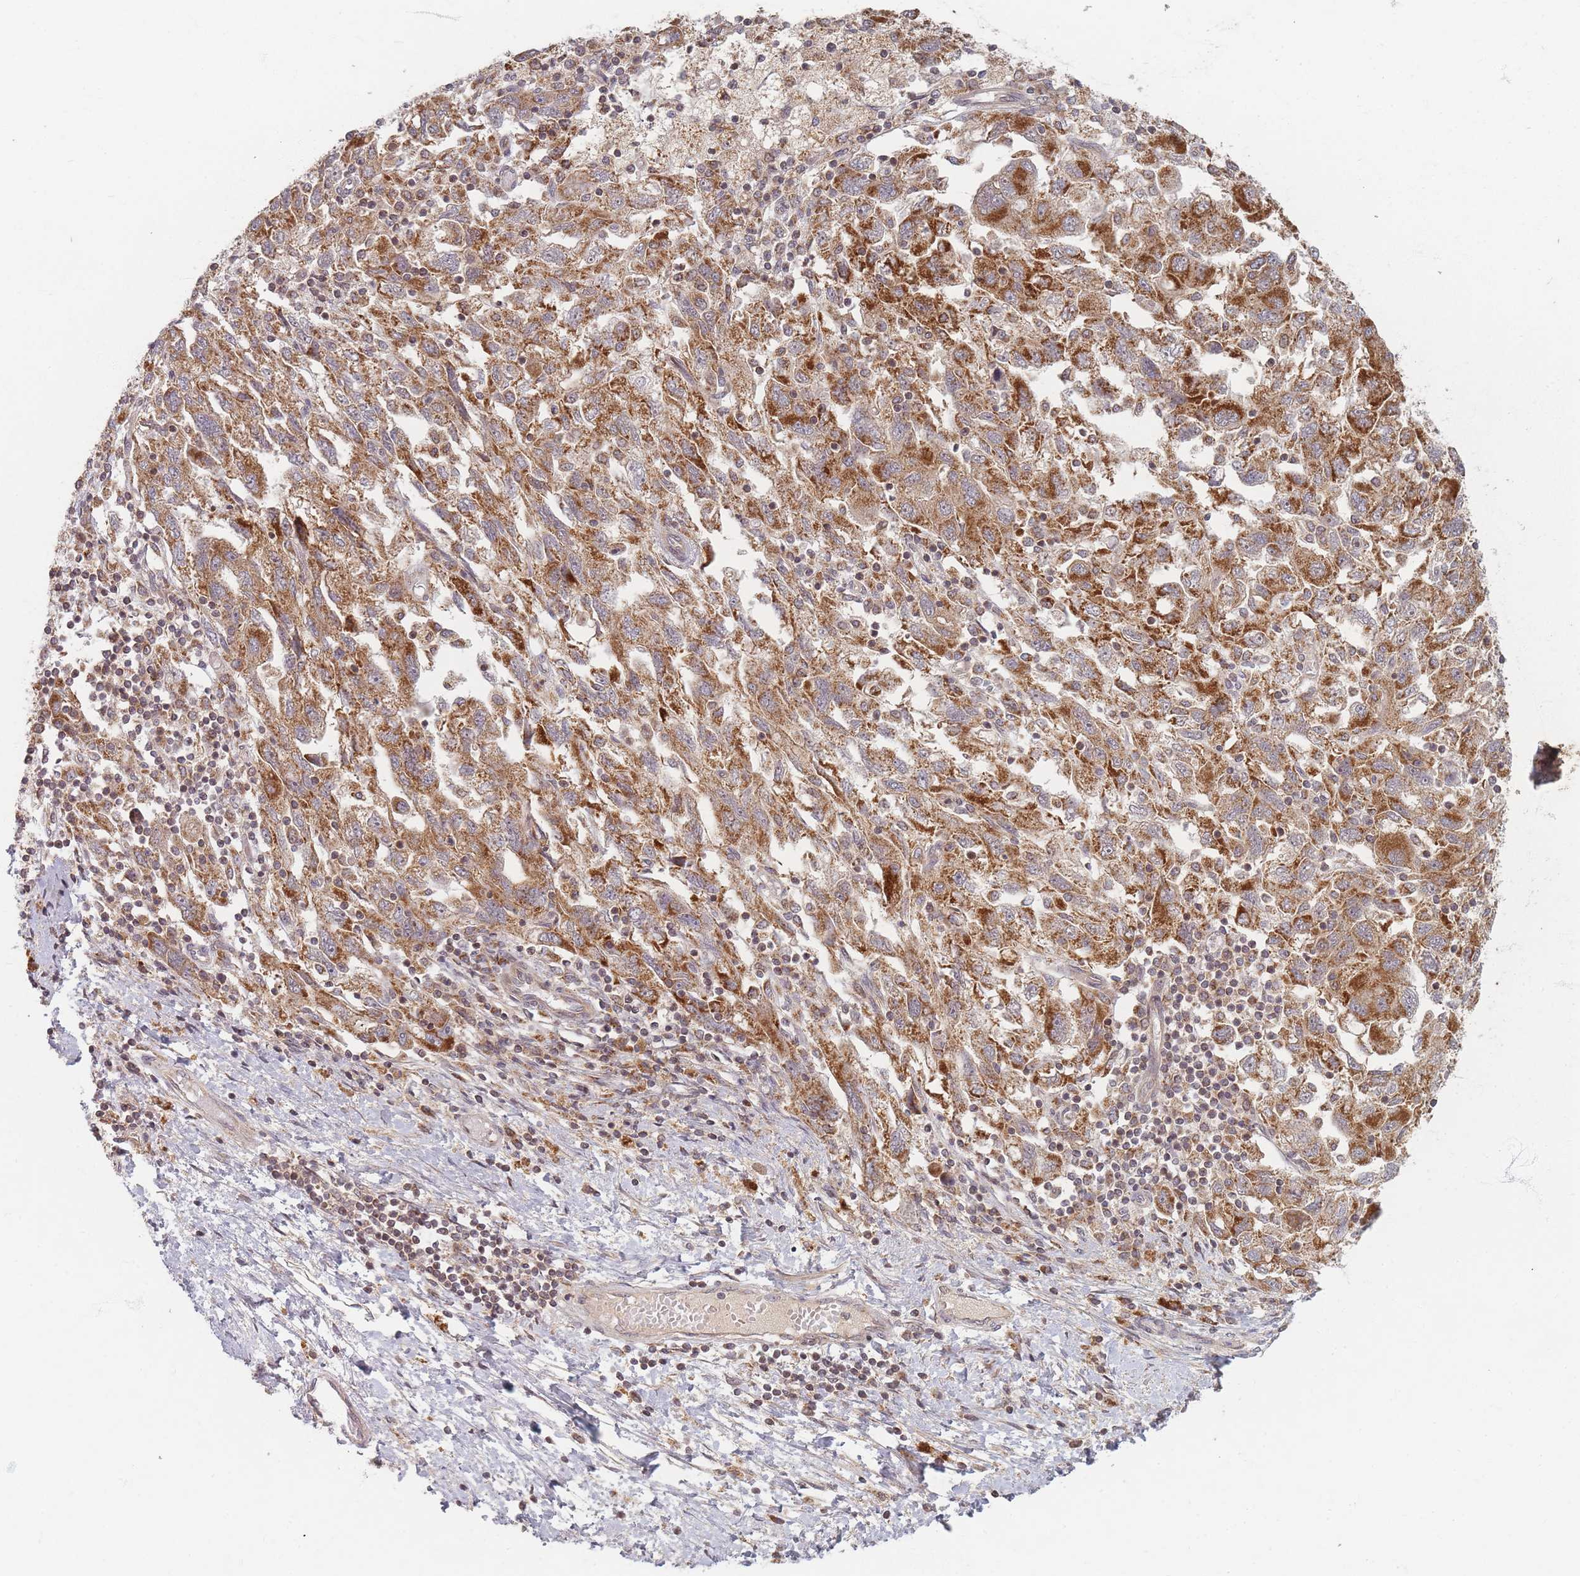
{"staining": {"intensity": "moderate", "quantity": ">75%", "location": "cytoplasmic/membranous"}, "tissue": "ovarian cancer", "cell_type": "Tumor cells", "image_type": "cancer", "snomed": [{"axis": "morphology", "description": "Carcinoma, NOS"}, {"axis": "morphology", "description": "Cystadenocarcinoma, serous, NOS"}, {"axis": "topography", "description": "Ovary"}], "caption": "DAB (3,3'-diaminobenzidine) immunohistochemical staining of human ovarian cancer (serous cystadenocarcinoma) shows moderate cytoplasmic/membranous protein expression in approximately >75% of tumor cells.", "gene": "RADX", "patient": {"sex": "female", "age": 69}}